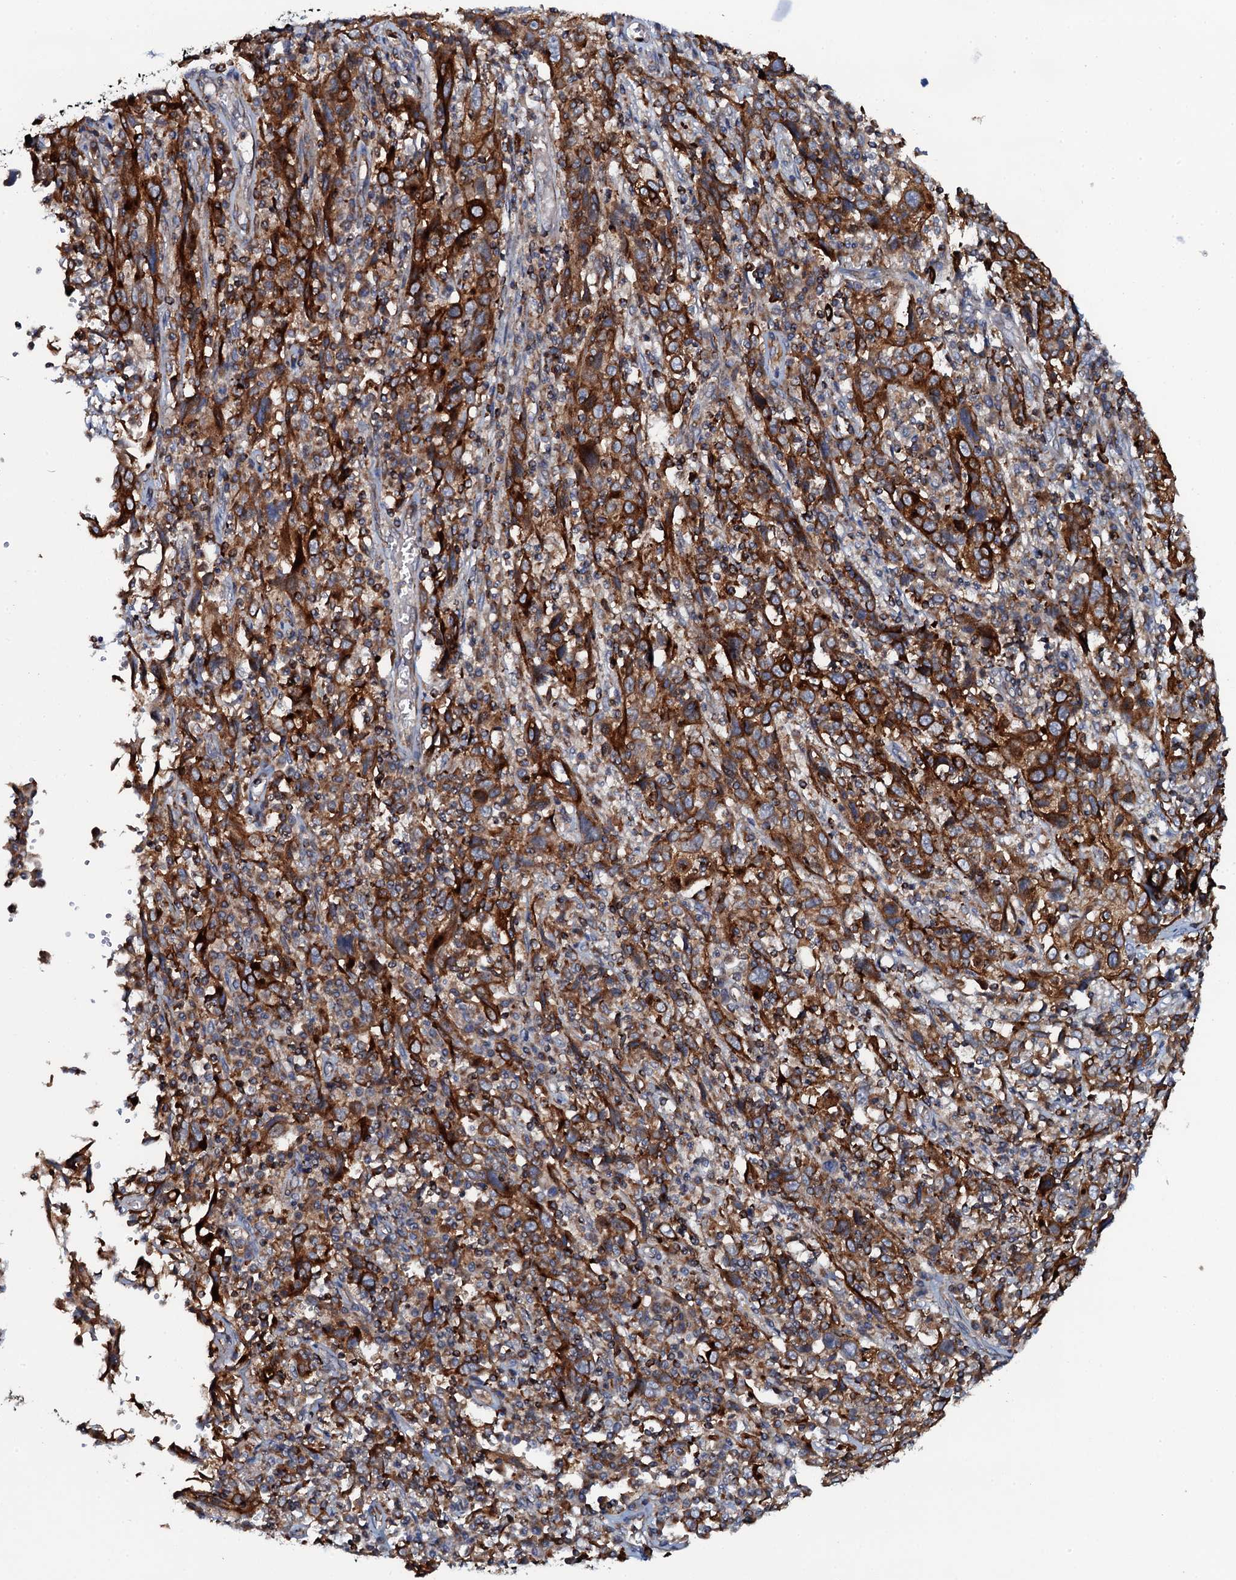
{"staining": {"intensity": "strong", "quantity": ">75%", "location": "cytoplasmic/membranous"}, "tissue": "cervical cancer", "cell_type": "Tumor cells", "image_type": "cancer", "snomed": [{"axis": "morphology", "description": "Squamous cell carcinoma, NOS"}, {"axis": "topography", "description": "Cervix"}], "caption": "Cervical cancer (squamous cell carcinoma) was stained to show a protein in brown. There is high levels of strong cytoplasmic/membranous positivity in approximately >75% of tumor cells. (Brightfield microscopy of DAB IHC at high magnification).", "gene": "VAMP8", "patient": {"sex": "female", "age": 46}}